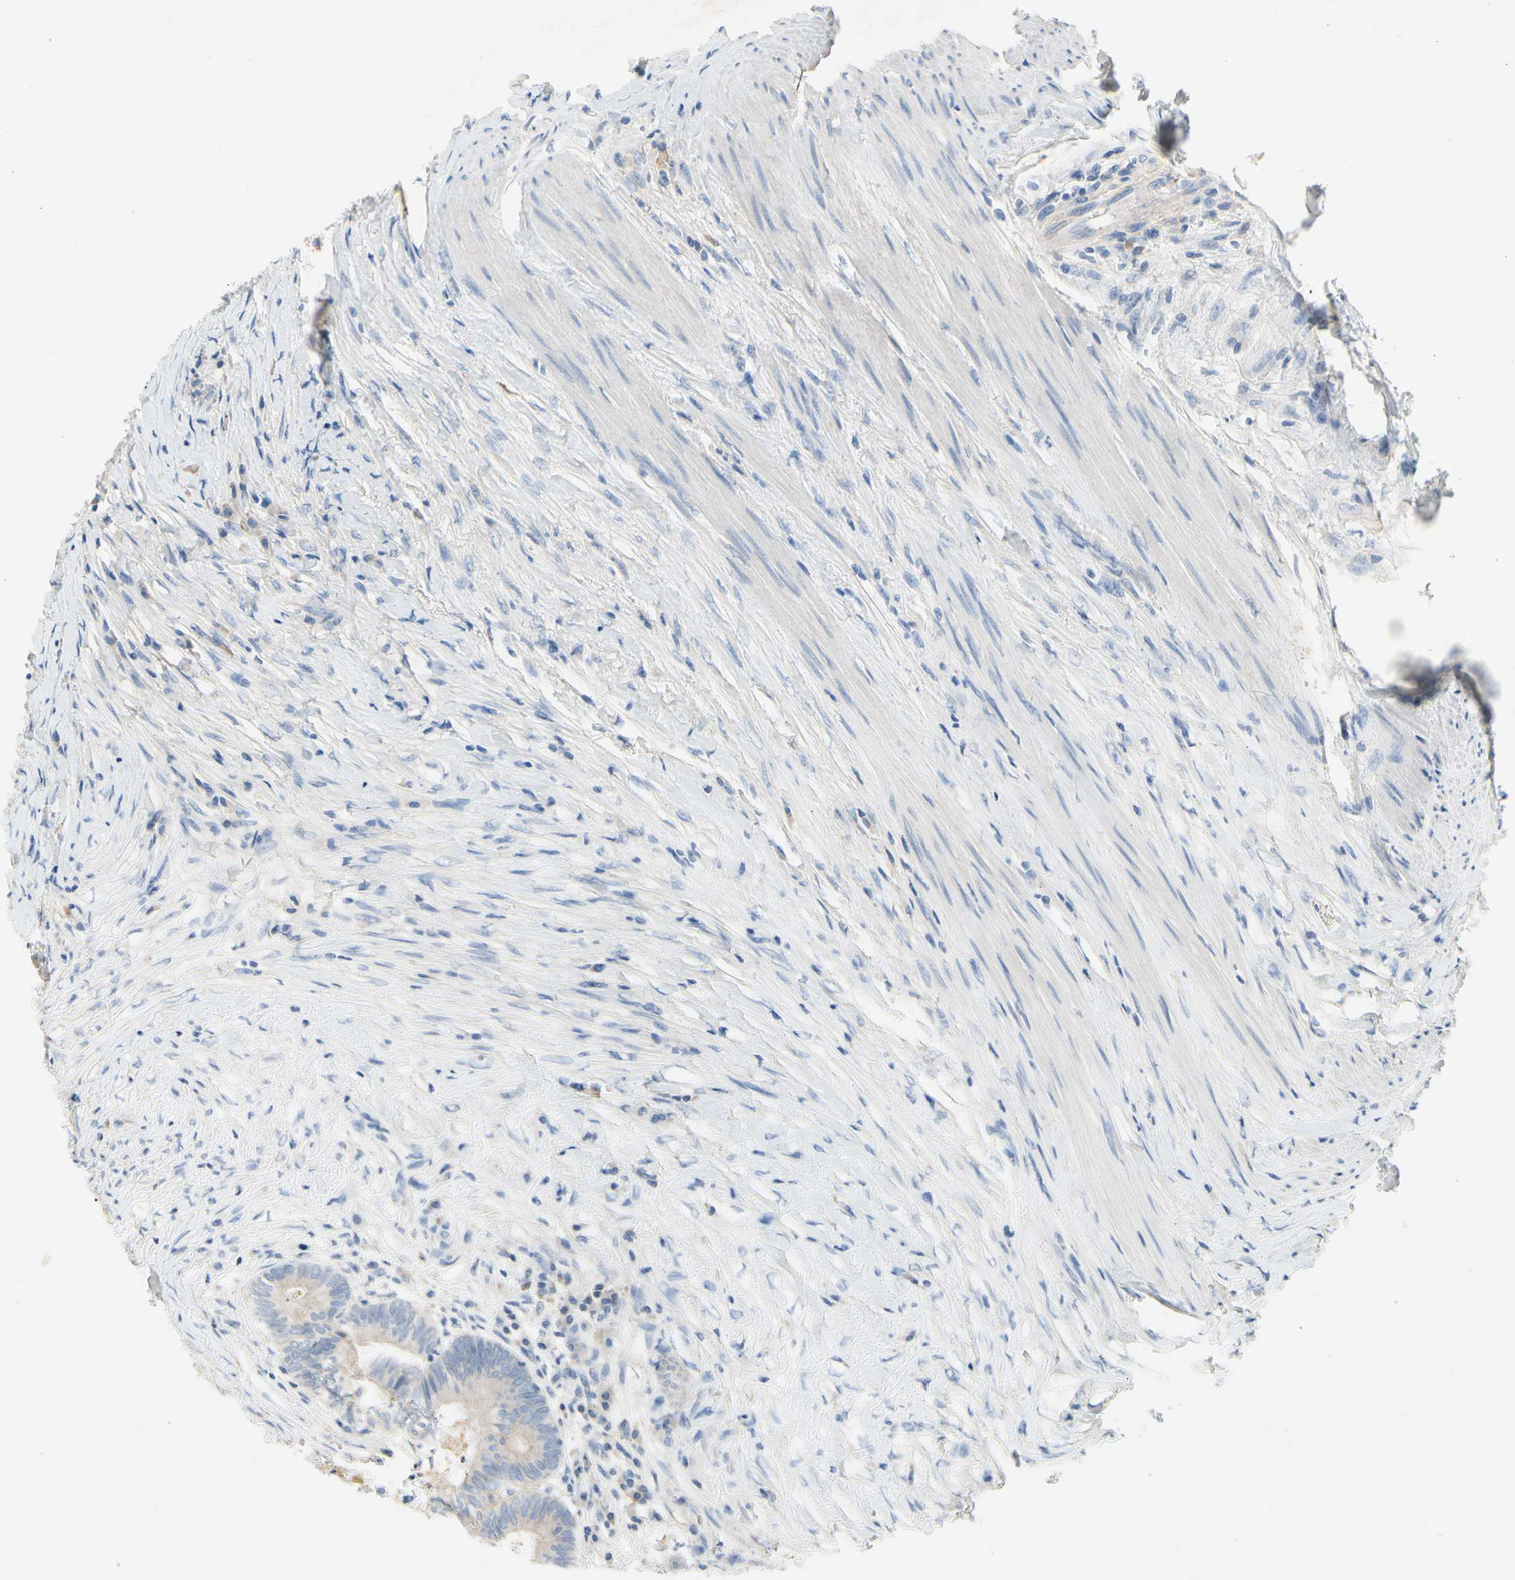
{"staining": {"intensity": "weak", "quantity": "<25%", "location": "cytoplasmic/membranous"}, "tissue": "colorectal cancer", "cell_type": "Tumor cells", "image_type": "cancer", "snomed": [{"axis": "morphology", "description": "Adenocarcinoma, NOS"}, {"axis": "topography", "description": "Rectum"}], "caption": "An immunohistochemistry image of colorectal adenocarcinoma is shown. There is no staining in tumor cells of colorectal adenocarcinoma.", "gene": "CA14", "patient": {"sex": "male", "age": 63}}